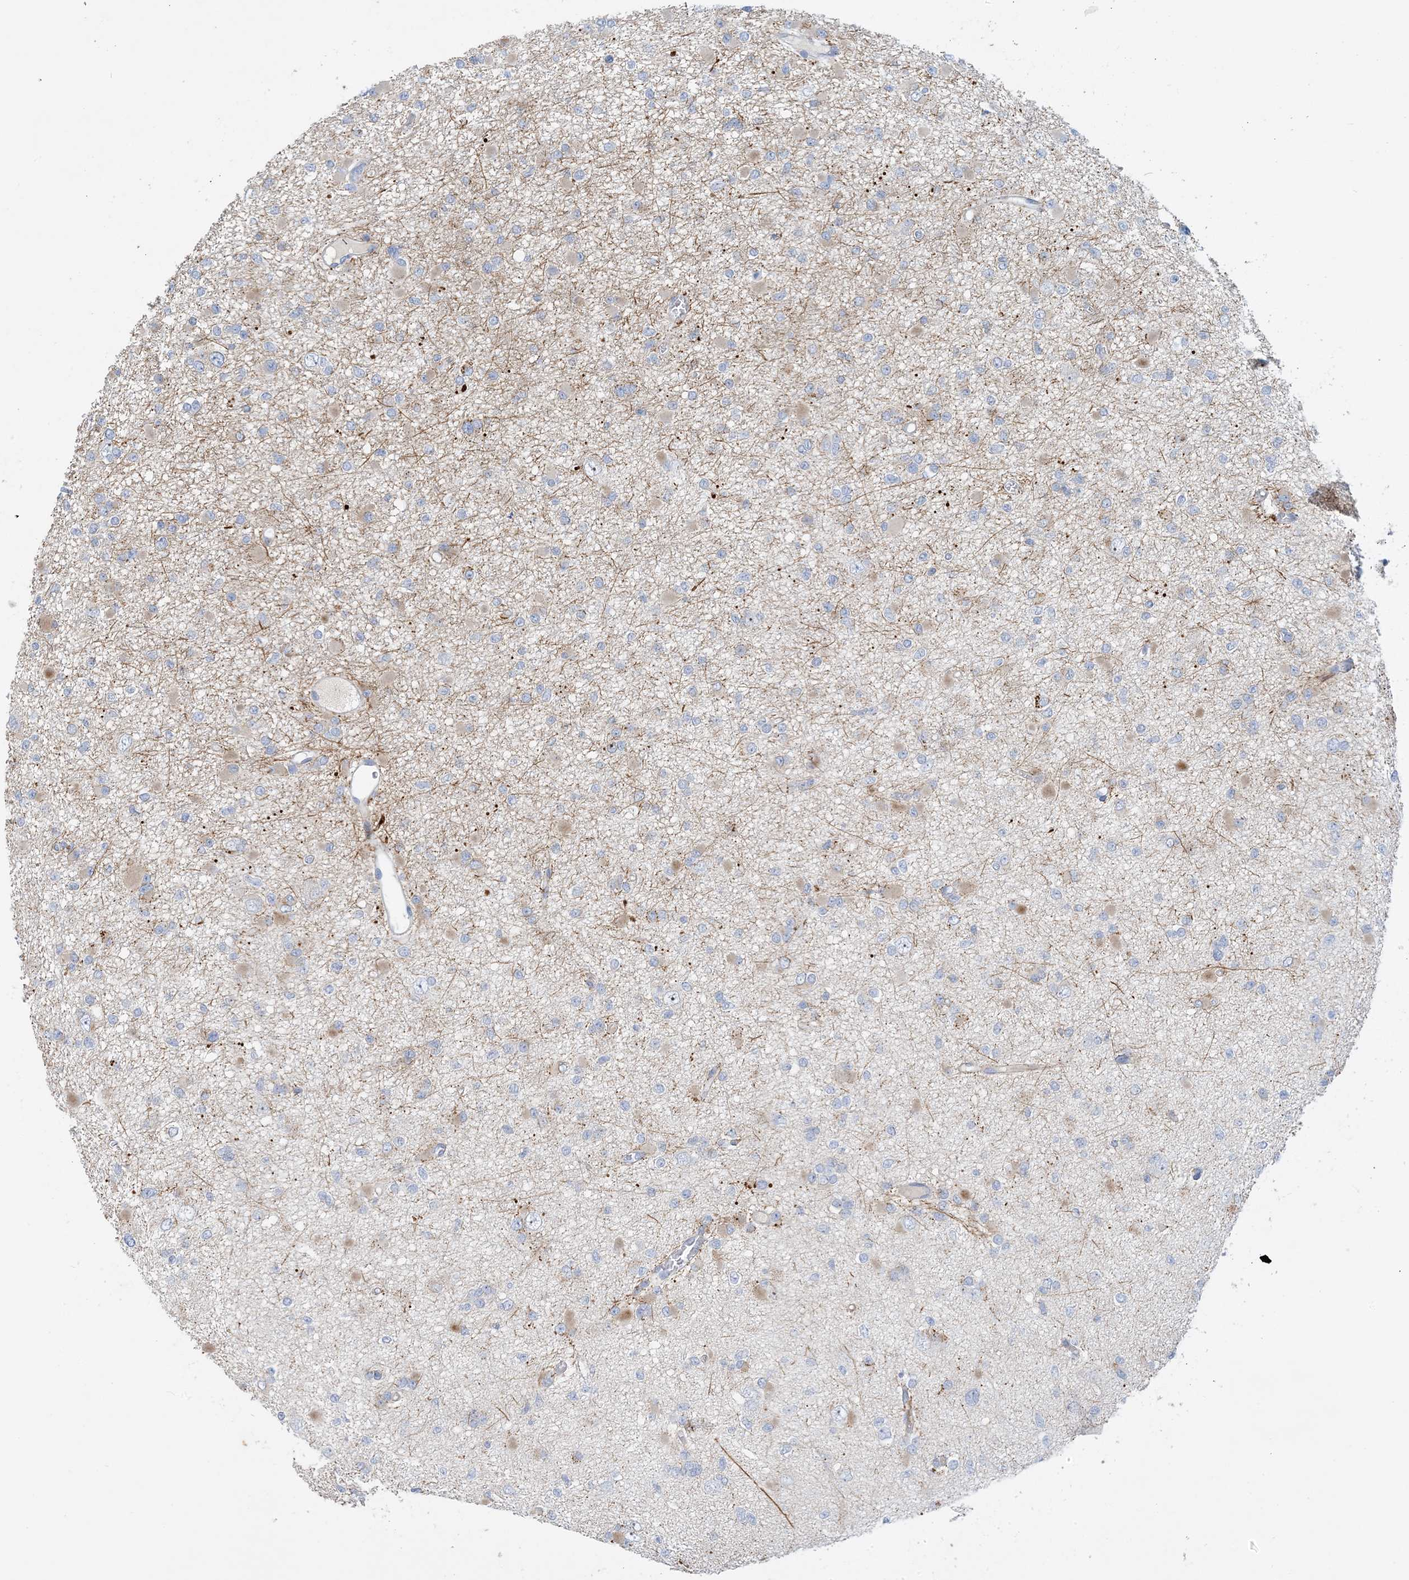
{"staining": {"intensity": "negative", "quantity": "none", "location": "none"}, "tissue": "glioma", "cell_type": "Tumor cells", "image_type": "cancer", "snomed": [{"axis": "morphology", "description": "Glioma, malignant, Low grade"}, {"axis": "topography", "description": "Brain"}], "caption": "The immunohistochemistry micrograph has no significant positivity in tumor cells of glioma tissue.", "gene": "ZCCHC18", "patient": {"sex": "female", "age": 22}}